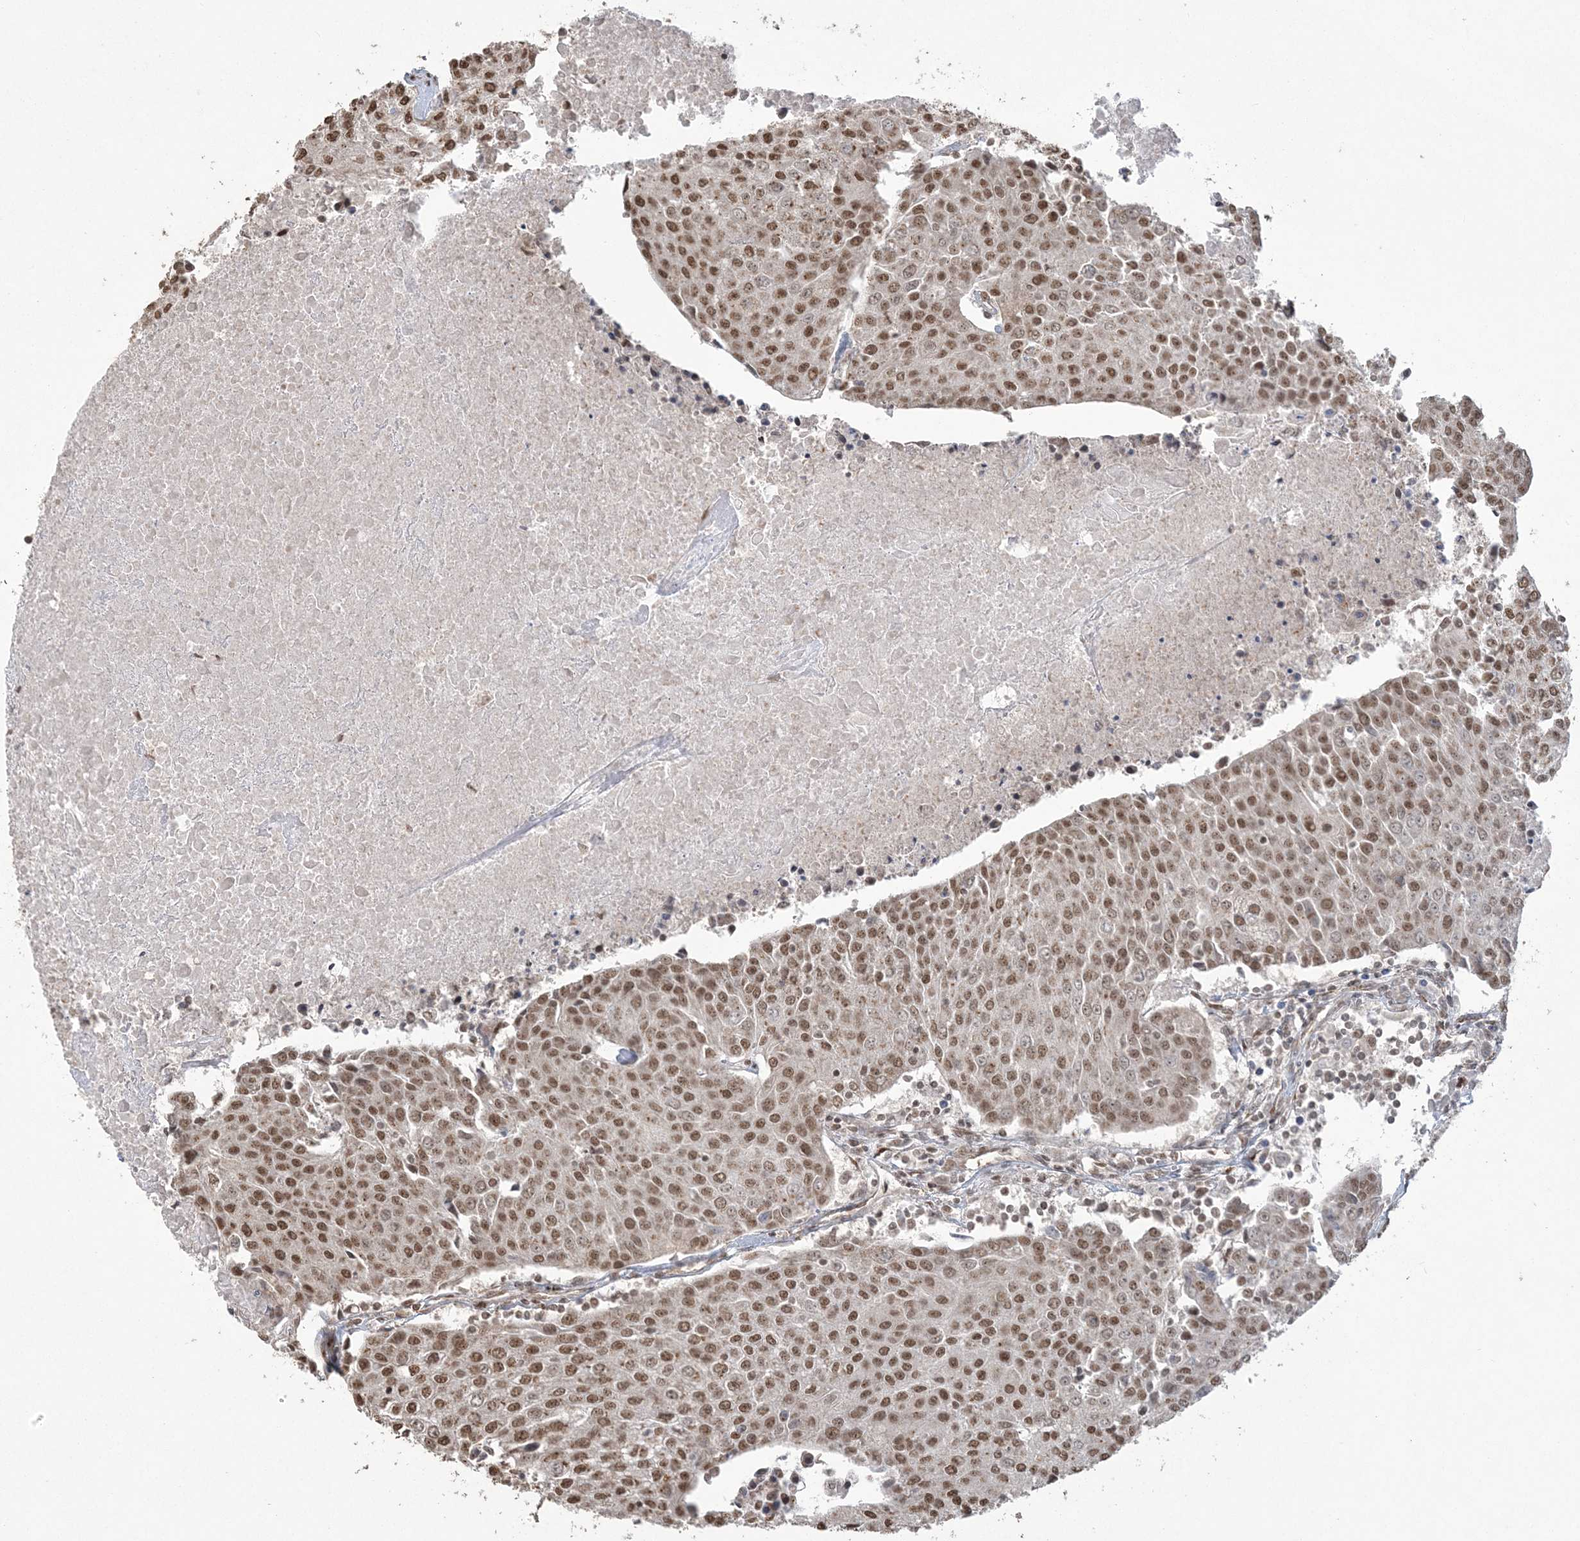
{"staining": {"intensity": "moderate", "quantity": ">75%", "location": "nuclear"}, "tissue": "urothelial cancer", "cell_type": "Tumor cells", "image_type": "cancer", "snomed": [{"axis": "morphology", "description": "Urothelial carcinoma, High grade"}, {"axis": "topography", "description": "Urinary bladder"}], "caption": "Moderate nuclear expression for a protein is identified in approximately >75% of tumor cells of urothelial cancer using immunohistochemistry.", "gene": "ZNF839", "patient": {"sex": "female", "age": 85}}